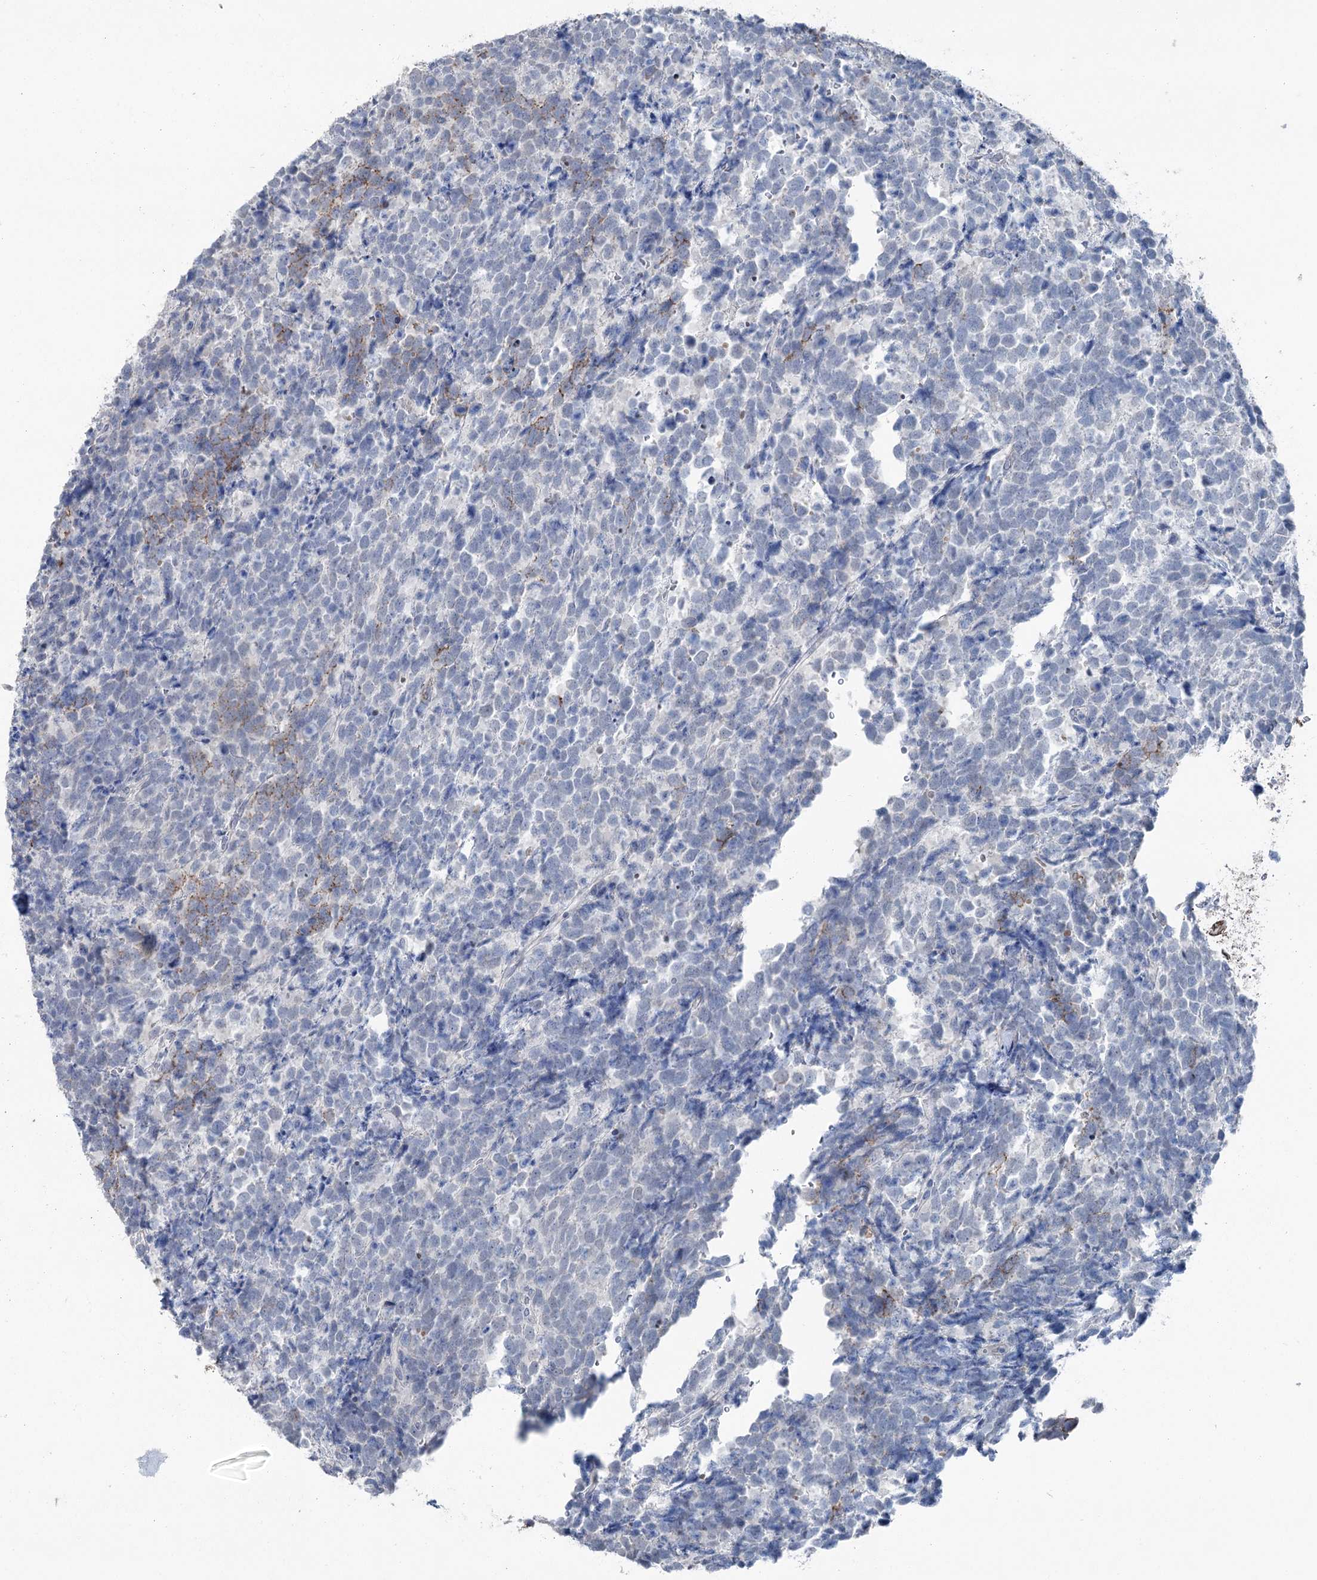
{"staining": {"intensity": "negative", "quantity": "none", "location": "none"}, "tissue": "urothelial cancer", "cell_type": "Tumor cells", "image_type": "cancer", "snomed": [{"axis": "morphology", "description": "Urothelial carcinoma, High grade"}, {"axis": "topography", "description": "Urinary bladder"}], "caption": "Urothelial cancer was stained to show a protein in brown. There is no significant positivity in tumor cells.", "gene": "FAM120B", "patient": {"sex": "female", "age": 82}}